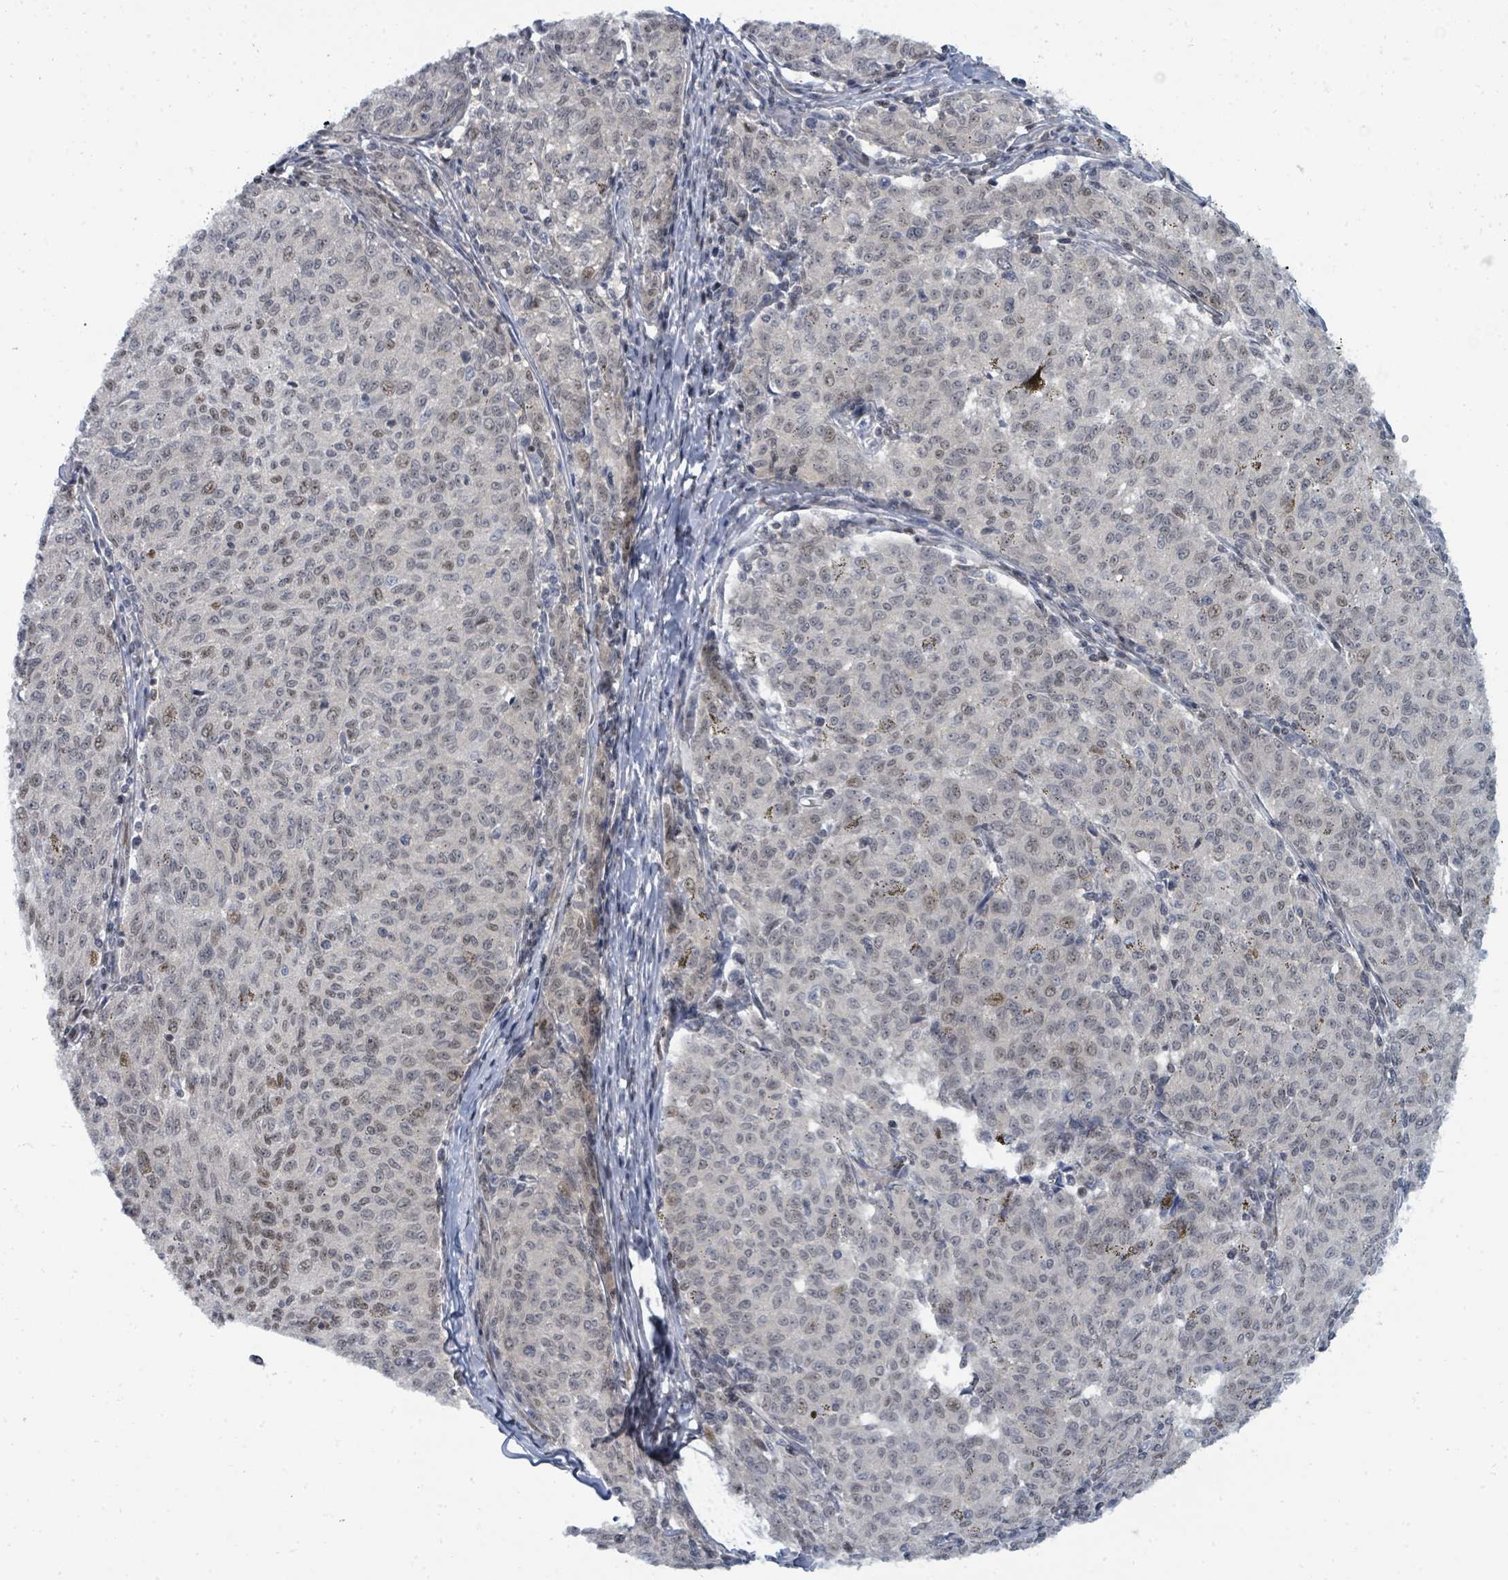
{"staining": {"intensity": "weak", "quantity": "25%-75%", "location": "nuclear"}, "tissue": "melanoma", "cell_type": "Tumor cells", "image_type": "cancer", "snomed": [{"axis": "morphology", "description": "Malignant melanoma, NOS"}, {"axis": "topography", "description": "Skin"}], "caption": "High-magnification brightfield microscopy of melanoma stained with DAB (3,3'-diaminobenzidine) (brown) and counterstained with hematoxylin (blue). tumor cells exhibit weak nuclear positivity is seen in about25%-75% of cells.", "gene": "SUMO4", "patient": {"sex": "female", "age": 72}}